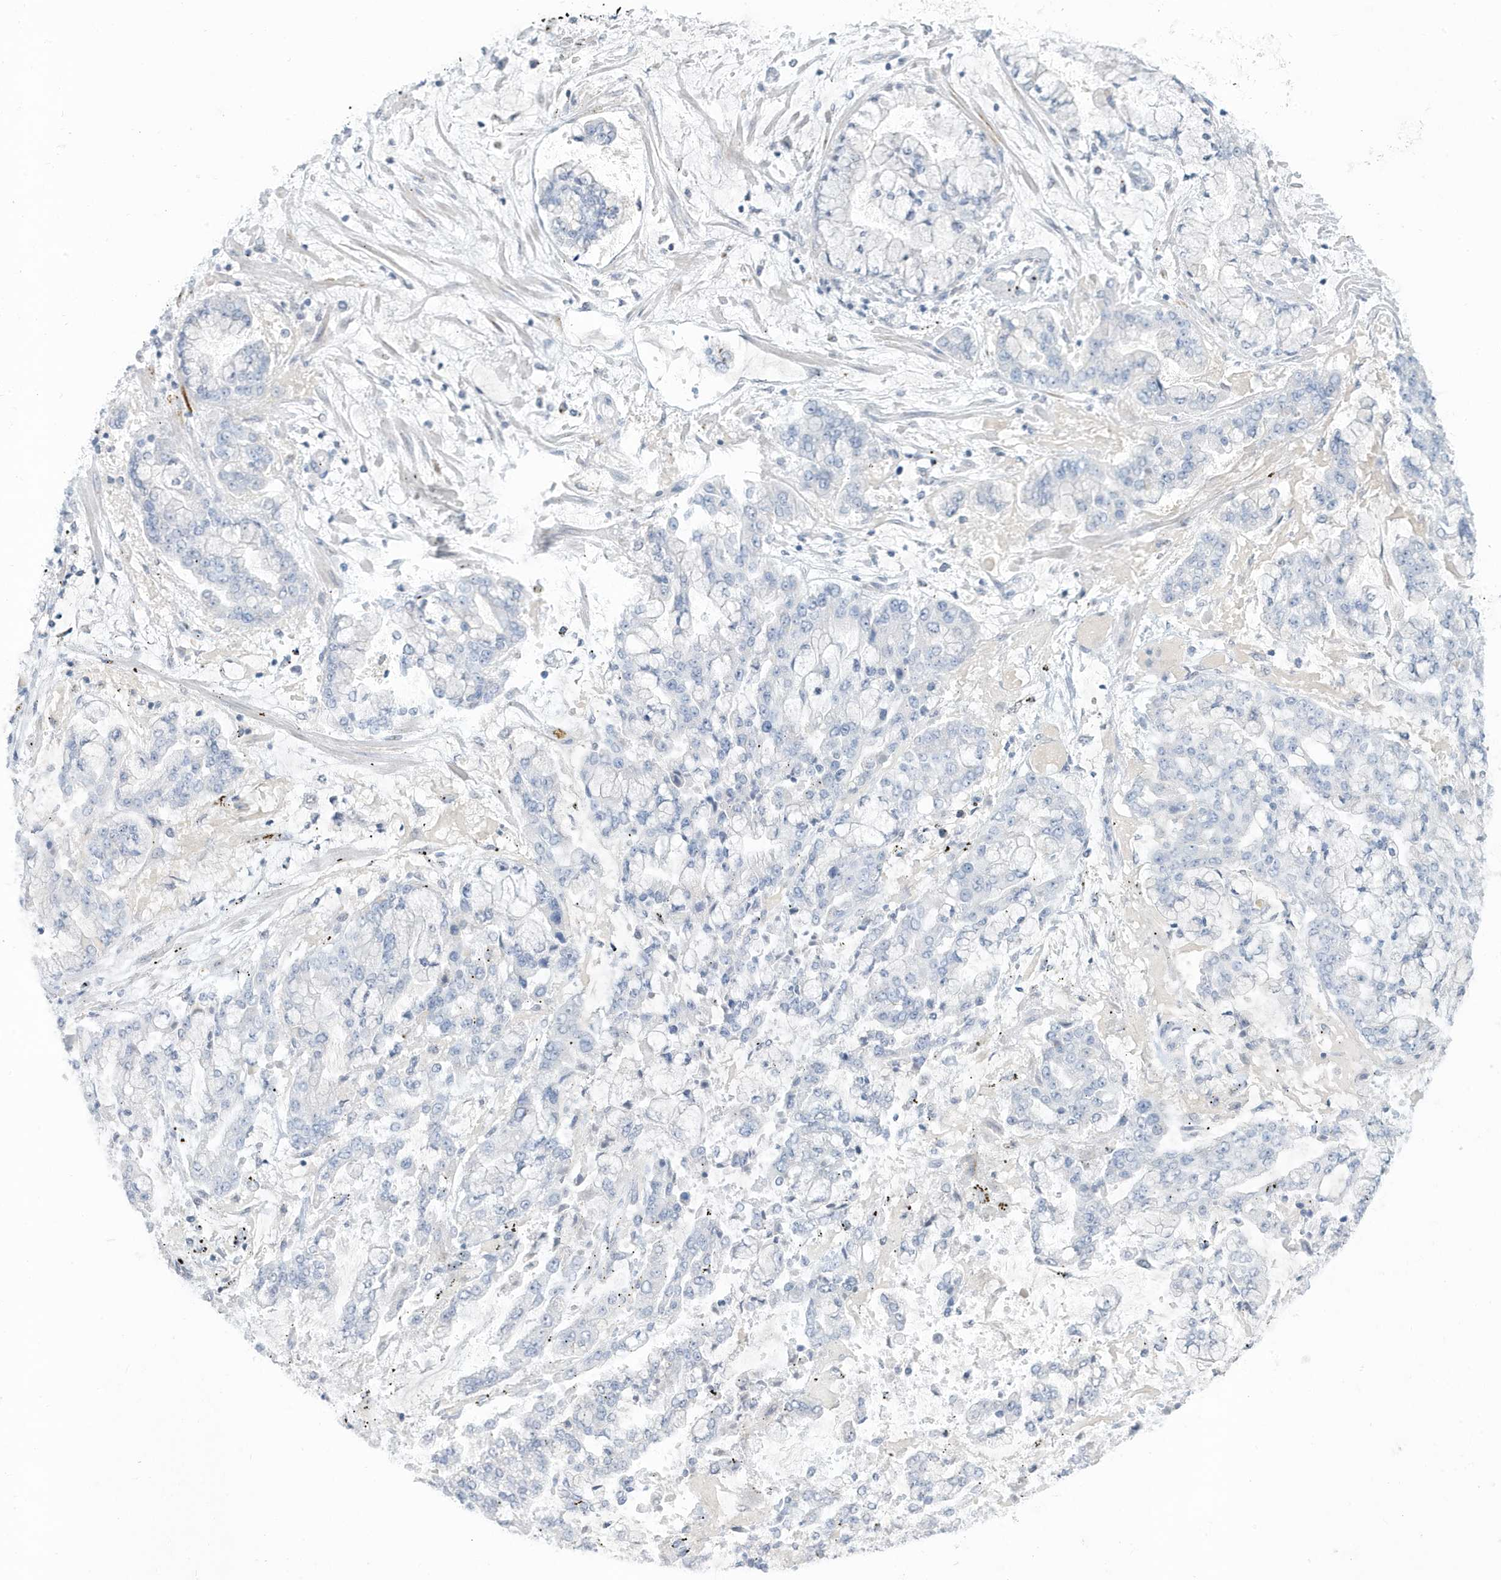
{"staining": {"intensity": "negative", "quantity": "none", "location": "none"}, "tissue": "stomach cancer", "cell_type": "Tumor cells", "image_type": "cancer", "snomed": [{"axis": "morphology", "description": "Normal tissue, NOS"}, {"axis": "morphology", "description": "Adenocarcinoma, NOS"}, {"axis": "topography", "description": "Stomach, upper"}, {"axis": "topography", "description": "Stomach"}], "caption": "High magnification brightfield microscopy of stomach cancer stained with DAB (3,3'-diaminobenzidine) (brown) and counterstained with hematoxylin (blue): tumor cells show no significant expression. (DAB (3,3'-diaminobenzidine) immunohistochemistry visualized using brightfield microscopy, high magnification).", "gene": "PERM1", "patient": {"sex": "male", "age": 76}}